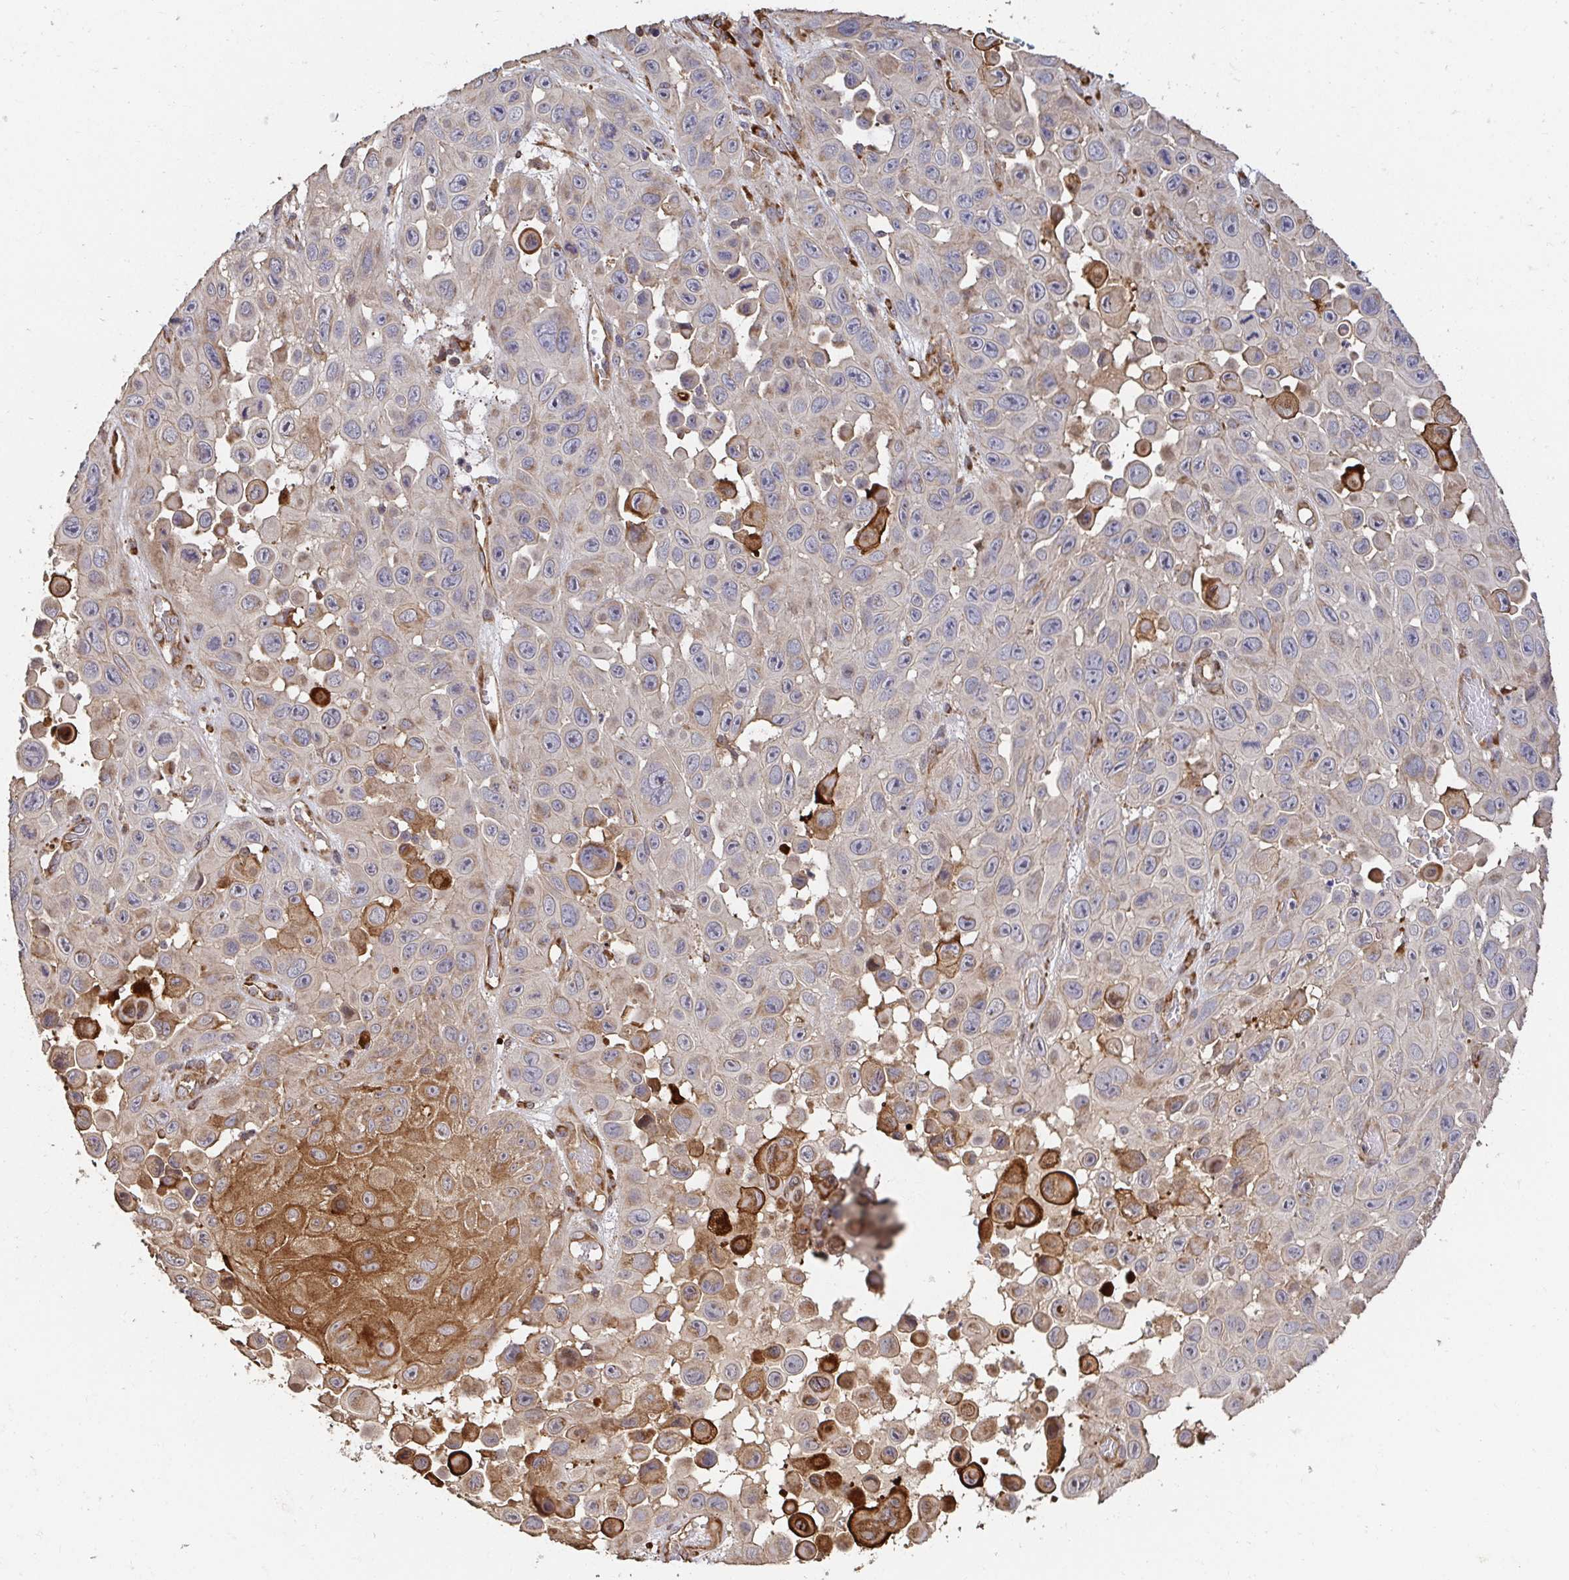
{"staining": {"intensity": "strong", "quantity": "<25%", "location": "cytoplasmic/membranous"}, "tissue": "skin cancer", "cell_type": "Tumor cells", "image_type": "cancer", "snomed": [{"axis": "morphology", "description": "Squamous cell carcinoma, NOS"}, {"axis": "topography", "description": "Skin"}], "caption": "This is an image of immunohistochemistry (IHC) staining of skin cancer, which shows strong staining in the cytoplasmic/membranous of tumor cells.", "gene": "APBB1", "patient": {"sex": "male", "age": 81}}